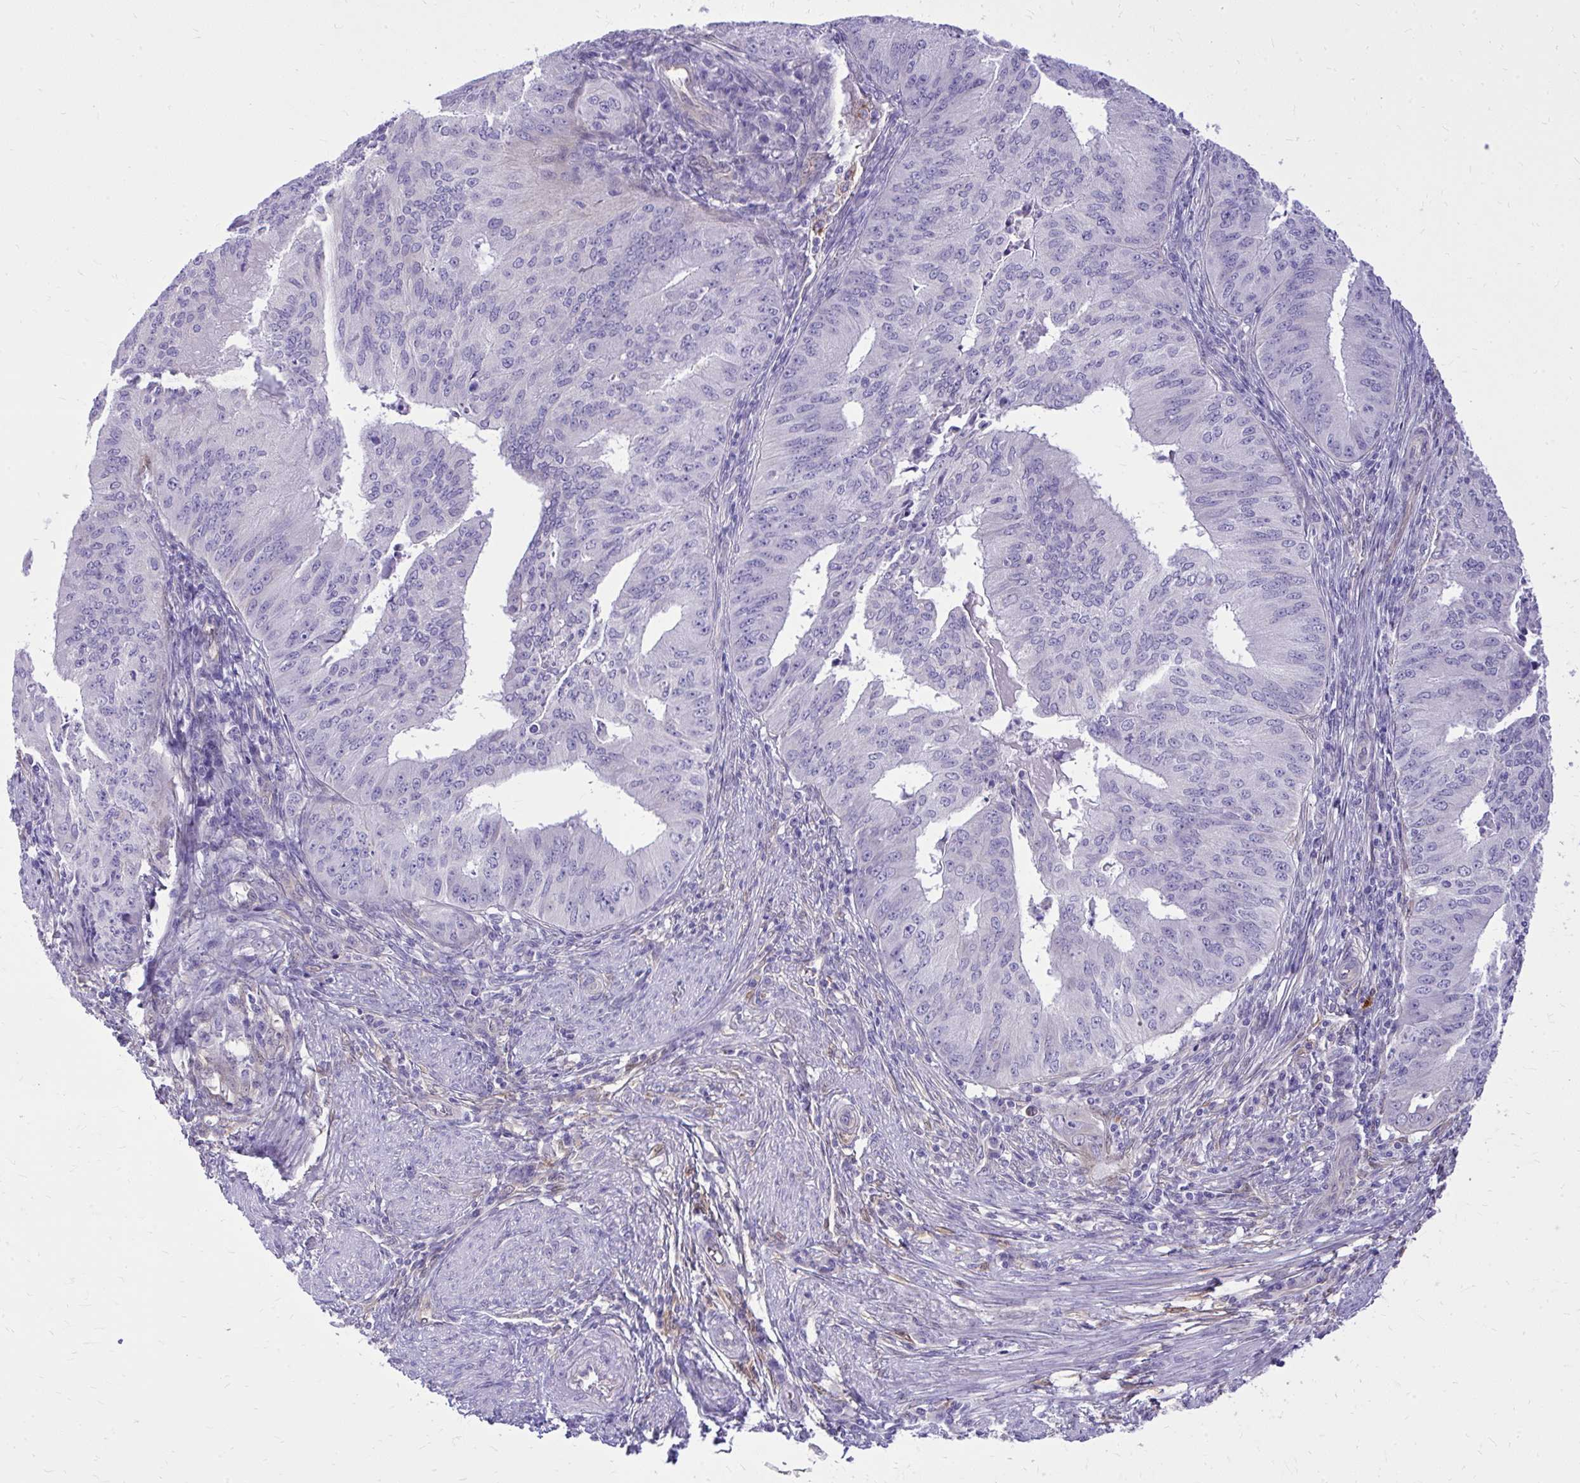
{"staining": {"intensity": "negative", "quantity": "none", "location": "none"}, "tissue": "endometrial cancer", "cell_type": "Tumor cells", "image_type": "cancer", "snomed": [{"axis": "morphology", "description": "Adenocarcinoma, NOS"}, {"axis": "topography", "description": "Endometrium"}], "caption": "A histopathology image of human endometrial cancer is negative for staining in tumor cells. Brightfield microscopy of immunohistochemistry stained with DAB (3,3'-diaminobenzidine) (brown) and hematoxylin (blue), captured at high magnification.", "gene": "NNMT", "patient": {"sex": "female", "age": 50}}